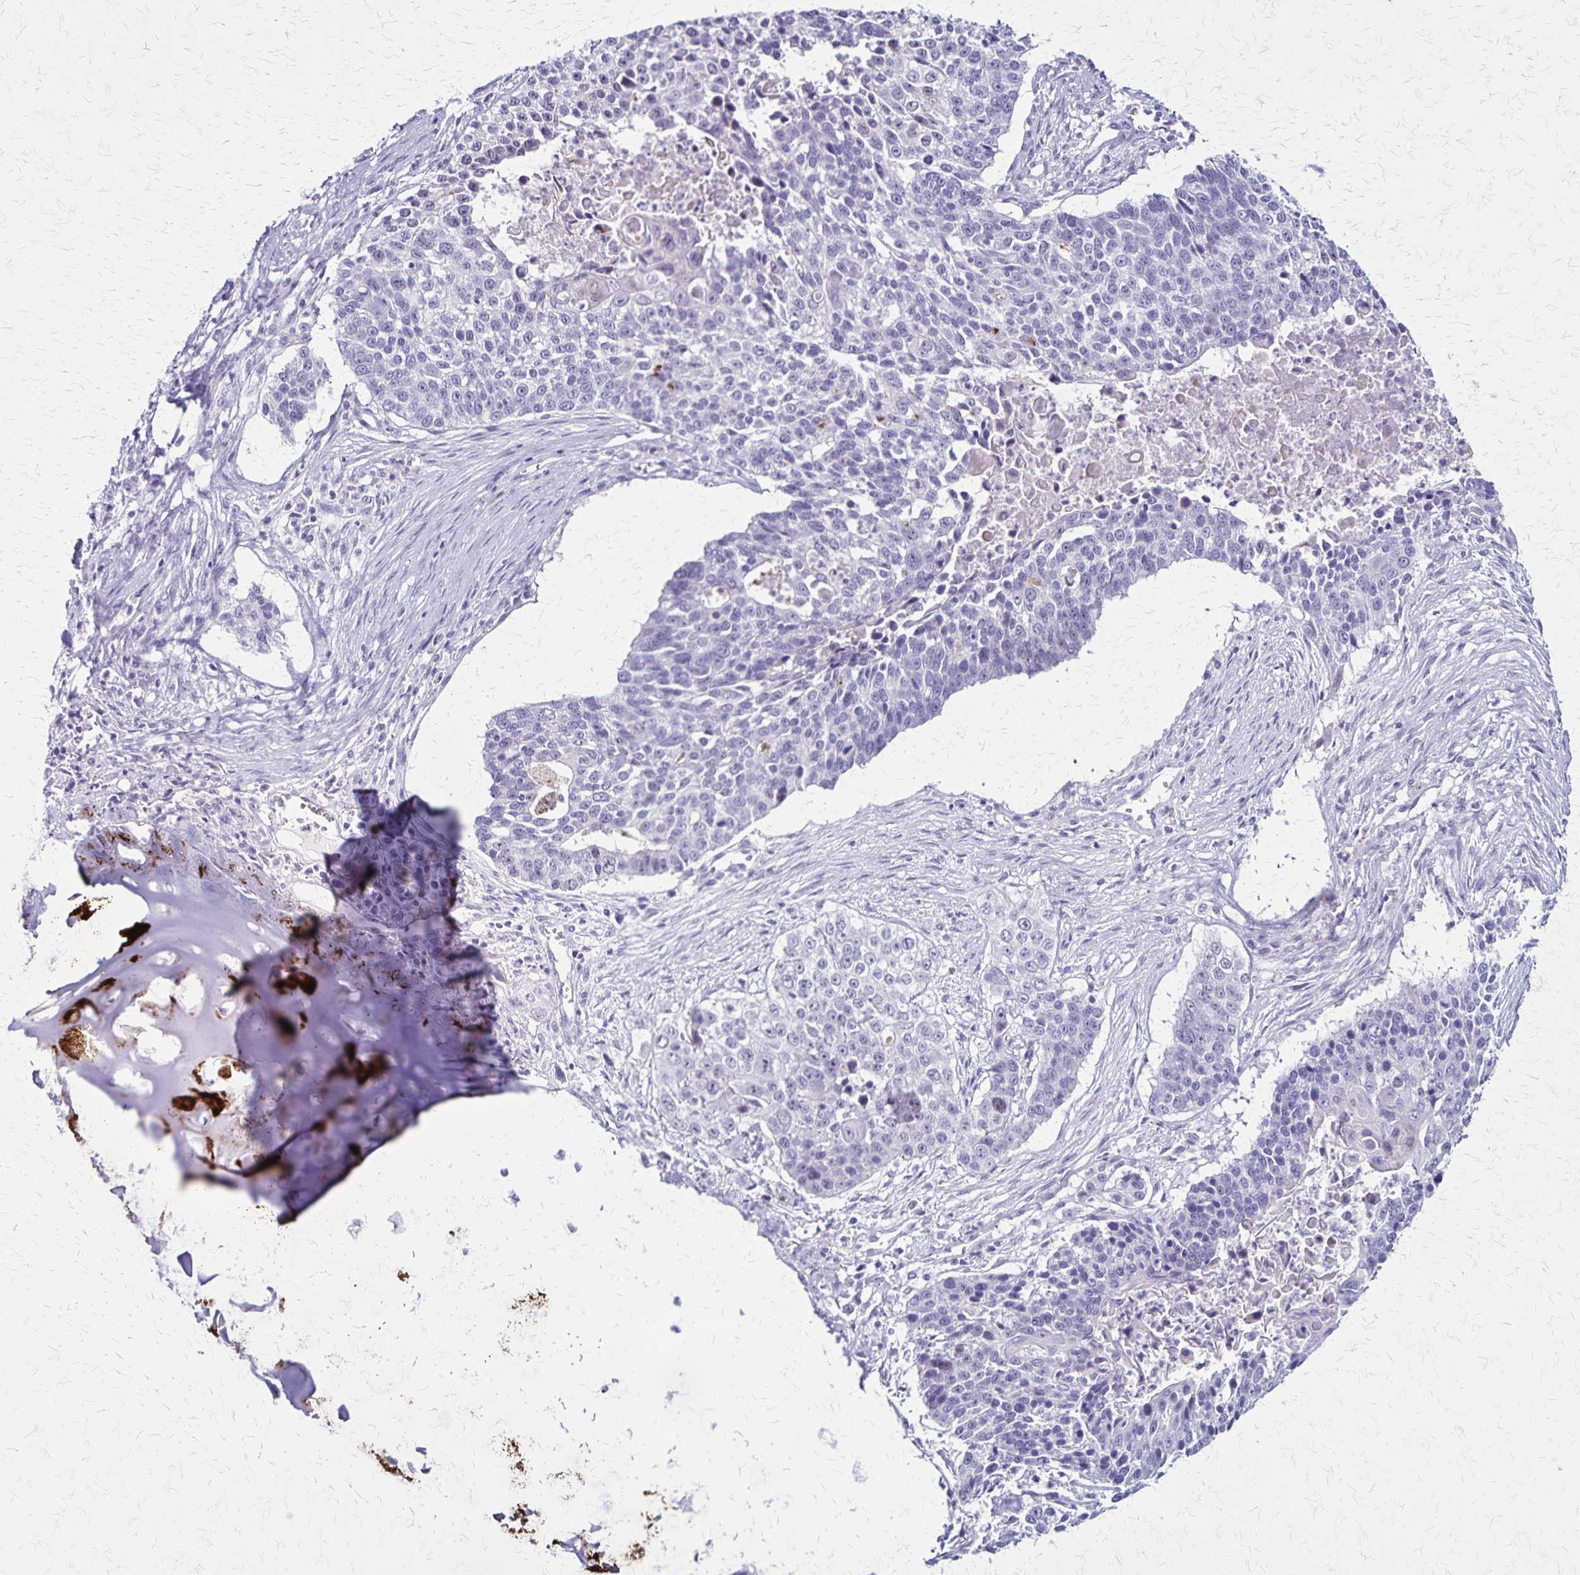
{"staining": {"intensity": "negative", "quantity": "none", "location": "none"}, "tissue": "lung cancer", "cell_type": "Tumor cells", "image_type": "cancer", "snomed": [{"axis": "morphology", "description": "Squamous cell carcinoma, NOS"}, {"axis": "morphology", "description": "Squamous cell carcinoma, metastatic, NOS"}, {"axis": "topography", "description": "Lung"}, {"axis": "topography", "description": "Pleura, NOS"}], "caption": "Tumor cells are negative for brown protein staining in lung metastatic squamous cell carcinoma.", "gene": "OR51B5", "patient": {"sex": "male", "age": 72}}